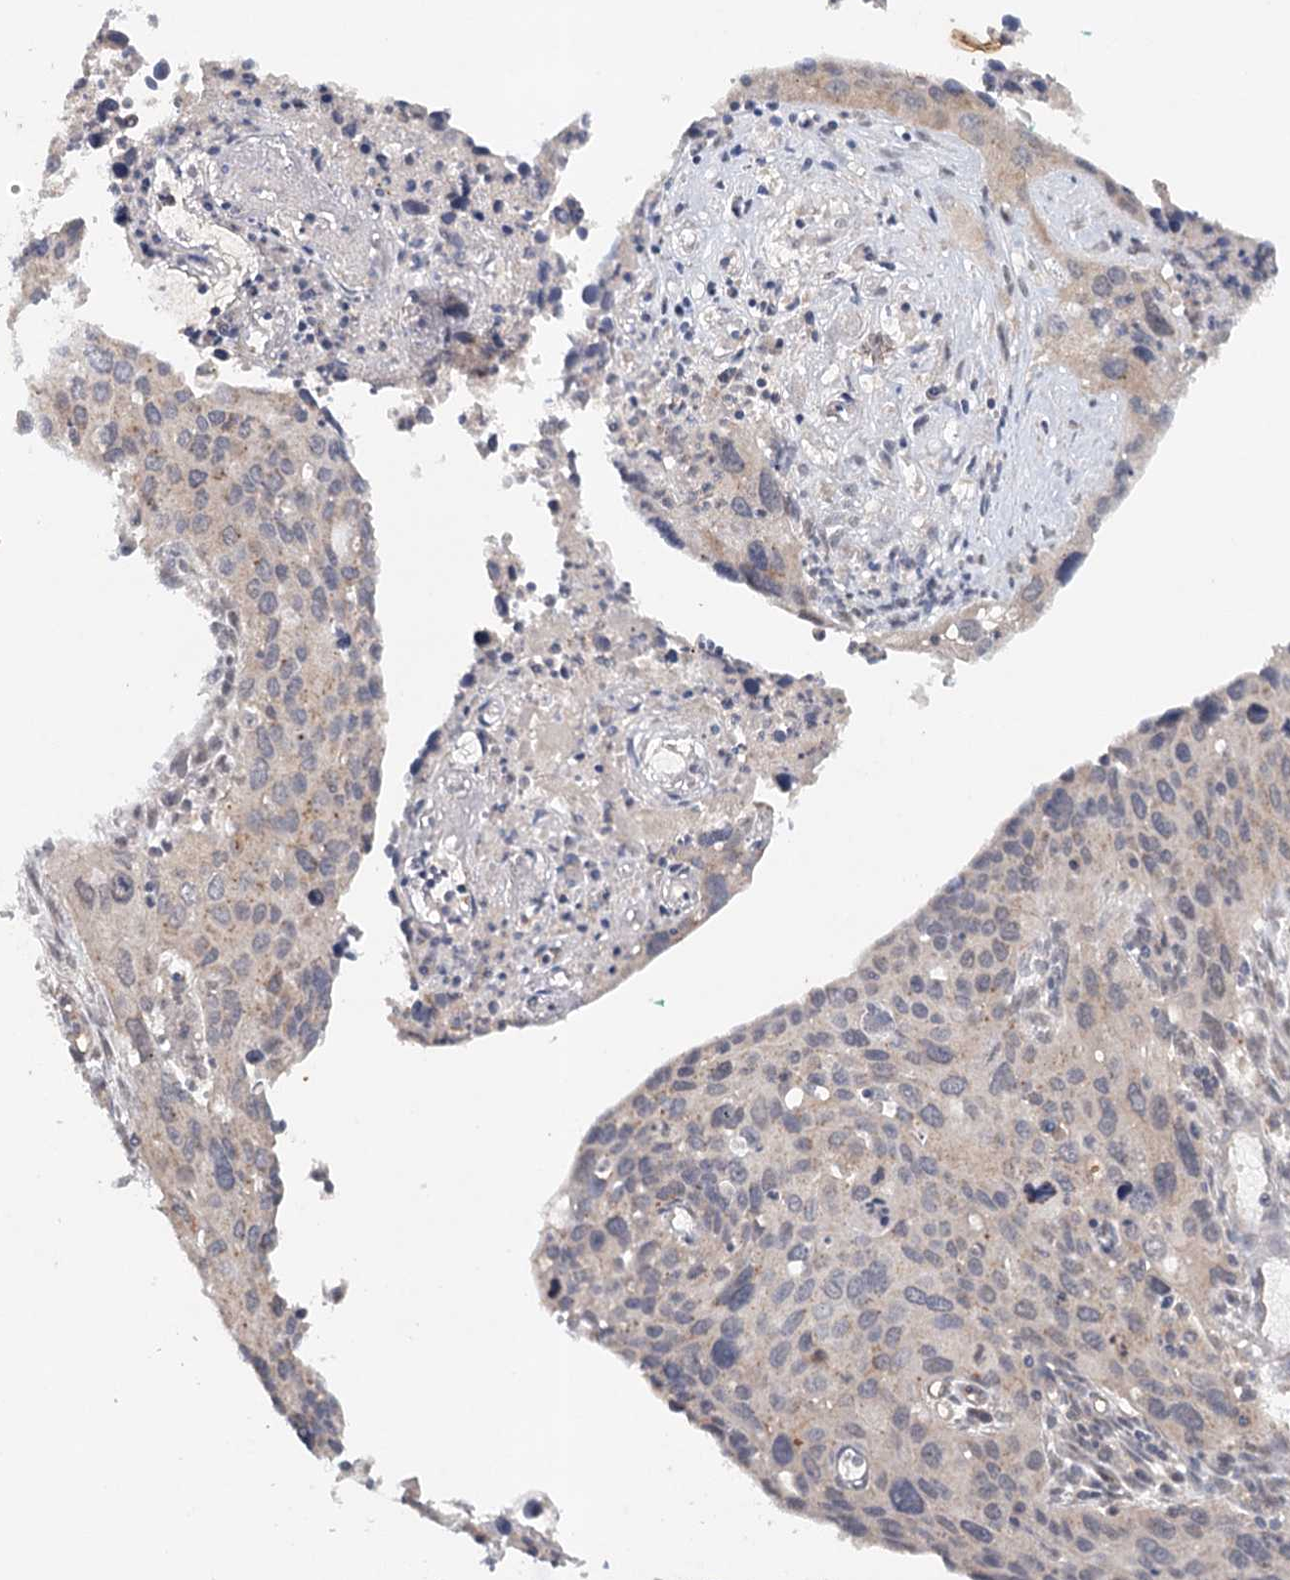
{"staining": {"intensity": "weak", "quantity": "<25%", "location": "cytoplasmic/membranous"}, "tissue": "cervical cancer", "cell_type": "Tumor cells", "image_type": "cancer", "snomed": [{"axis": "morphology", "description": "Squamous cell carcinoma, NOS"}, {"axis": "topography", "description": "Cervix"}], "caption": "This image is of cervical squamous cell carcinoma stained with immunohistochemistry to label a protein in brown with the nuclei are counter-stained blue. There is no positivity in tumor cells. Nuclei are stained in blue.", "gene": "SYNPO", "patient": {"sex": "female", "age": 55}}